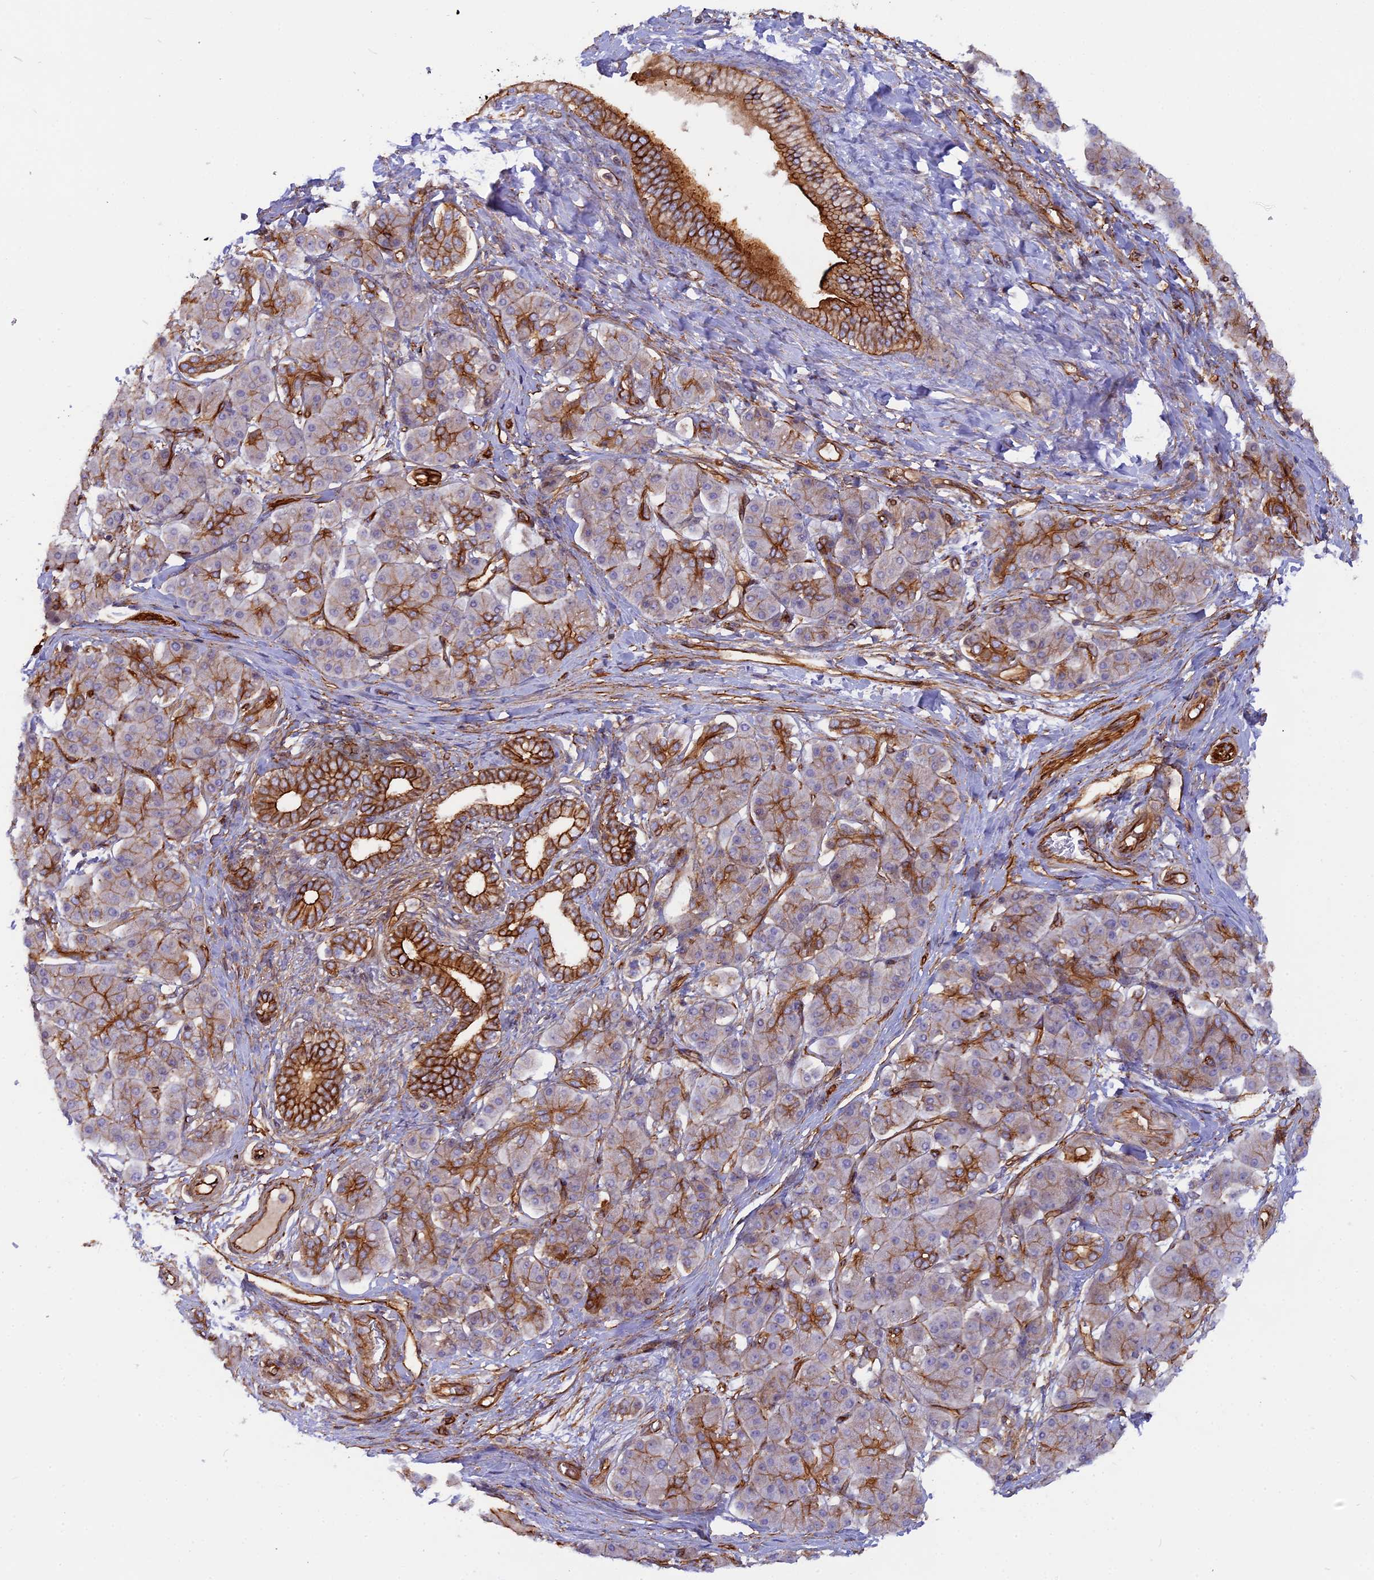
{"staining": {"intensity": "moderate", "quantity": "25%-75%", "location": "cytoplasmic/membranous"}, "tissue": "pancreatic cancer", "cell_type": "Tumor cells", "image_type": "cancer", "snomed": [{"axis": "morphology", "description": "Adenocarcinoma, NOS"}, {"axis": "topography", "description": "Pancreas"}], "caption": "This is an image of immunohistochemistry (IHC) staining of adenocarcinoma (pancreatic), which shows moderate staining in the cytoplasmic/membranous of tumor cells.", "gene": "CNBD2", "patient": {"sex": "female", "age": 61}}